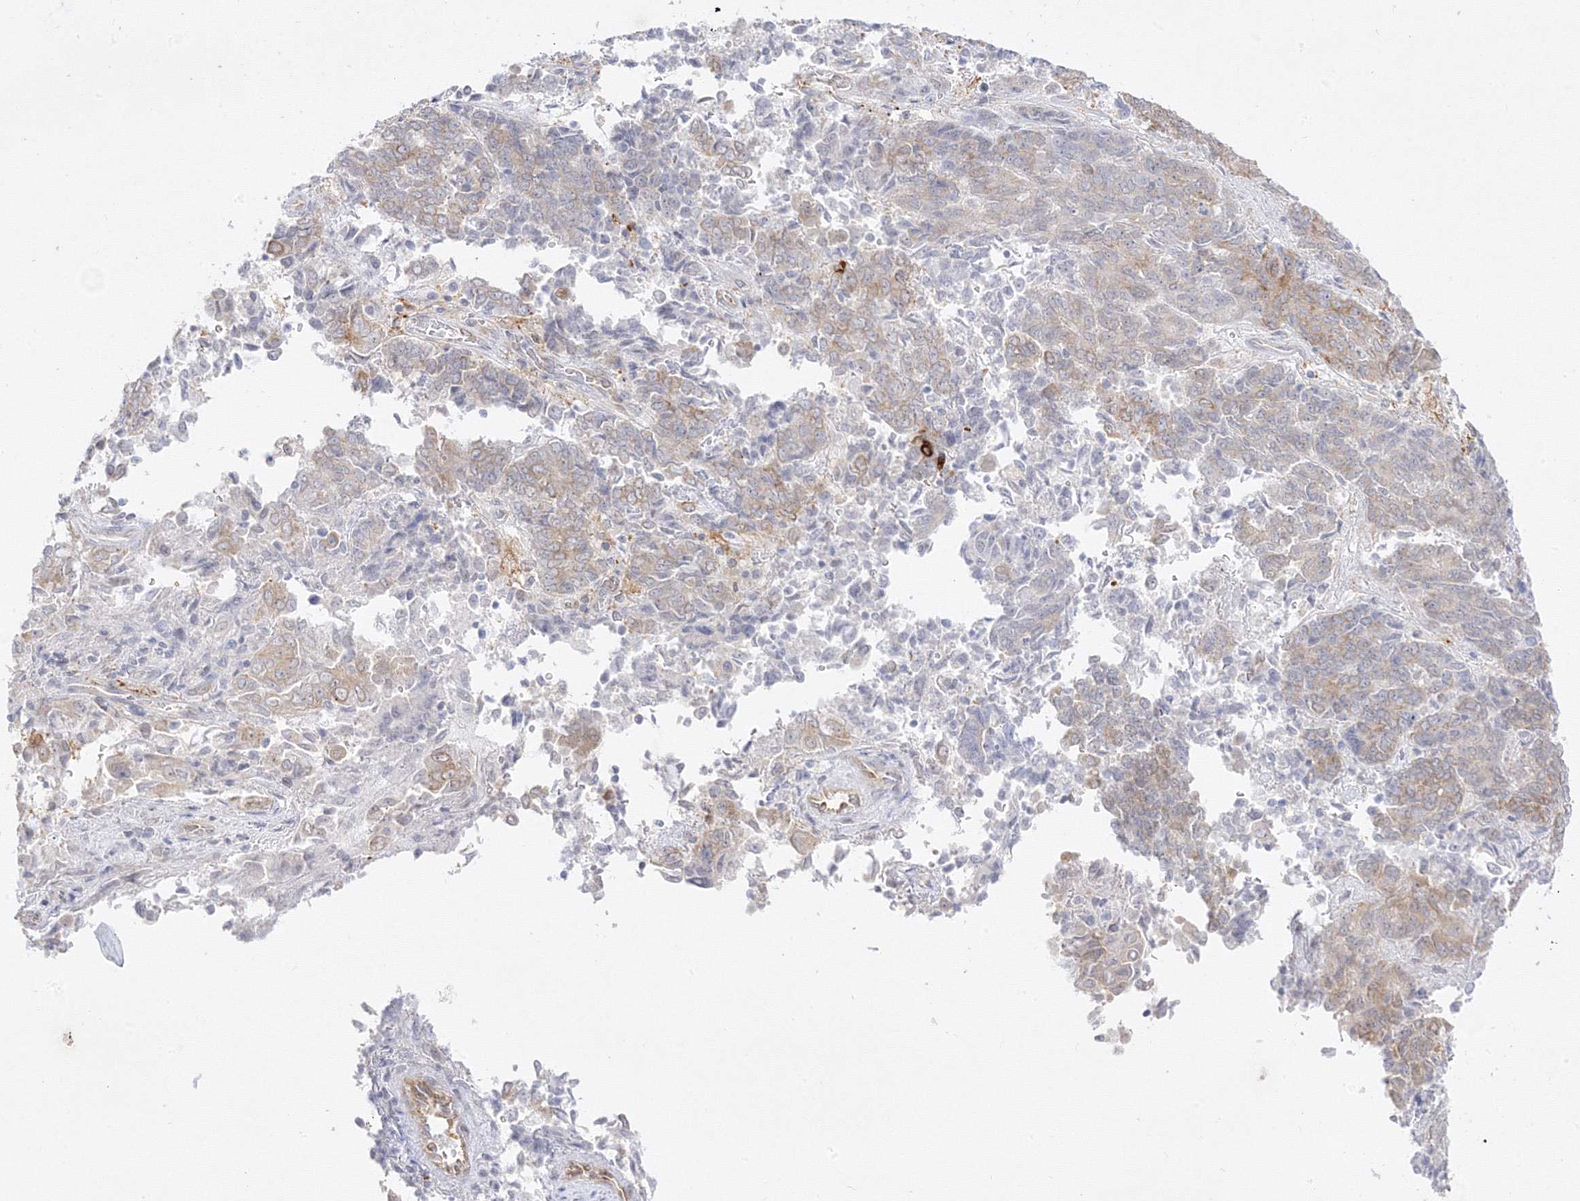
{"staining": {"intensity": "weak", "quantity": "25%-75%", "location": "cytoplasmic/membranous"}, "tissue": "endometrial cancer", "cell_type": "Tumor cells", "image_type": "cancer", "snomed": [{"axis": "morphology", "description": "Adenocarcinoma, NOS"}, {"axis": "topography", "description": "Endometrium"}], "caption": "The immunohistochemical stain shows weak cytoplasmic/membranous positivity in tumor cells of endometrial adenocarcinoma tissue.", "gene": "C2CD2", "patient": {"sex": "female", "age": 80}}